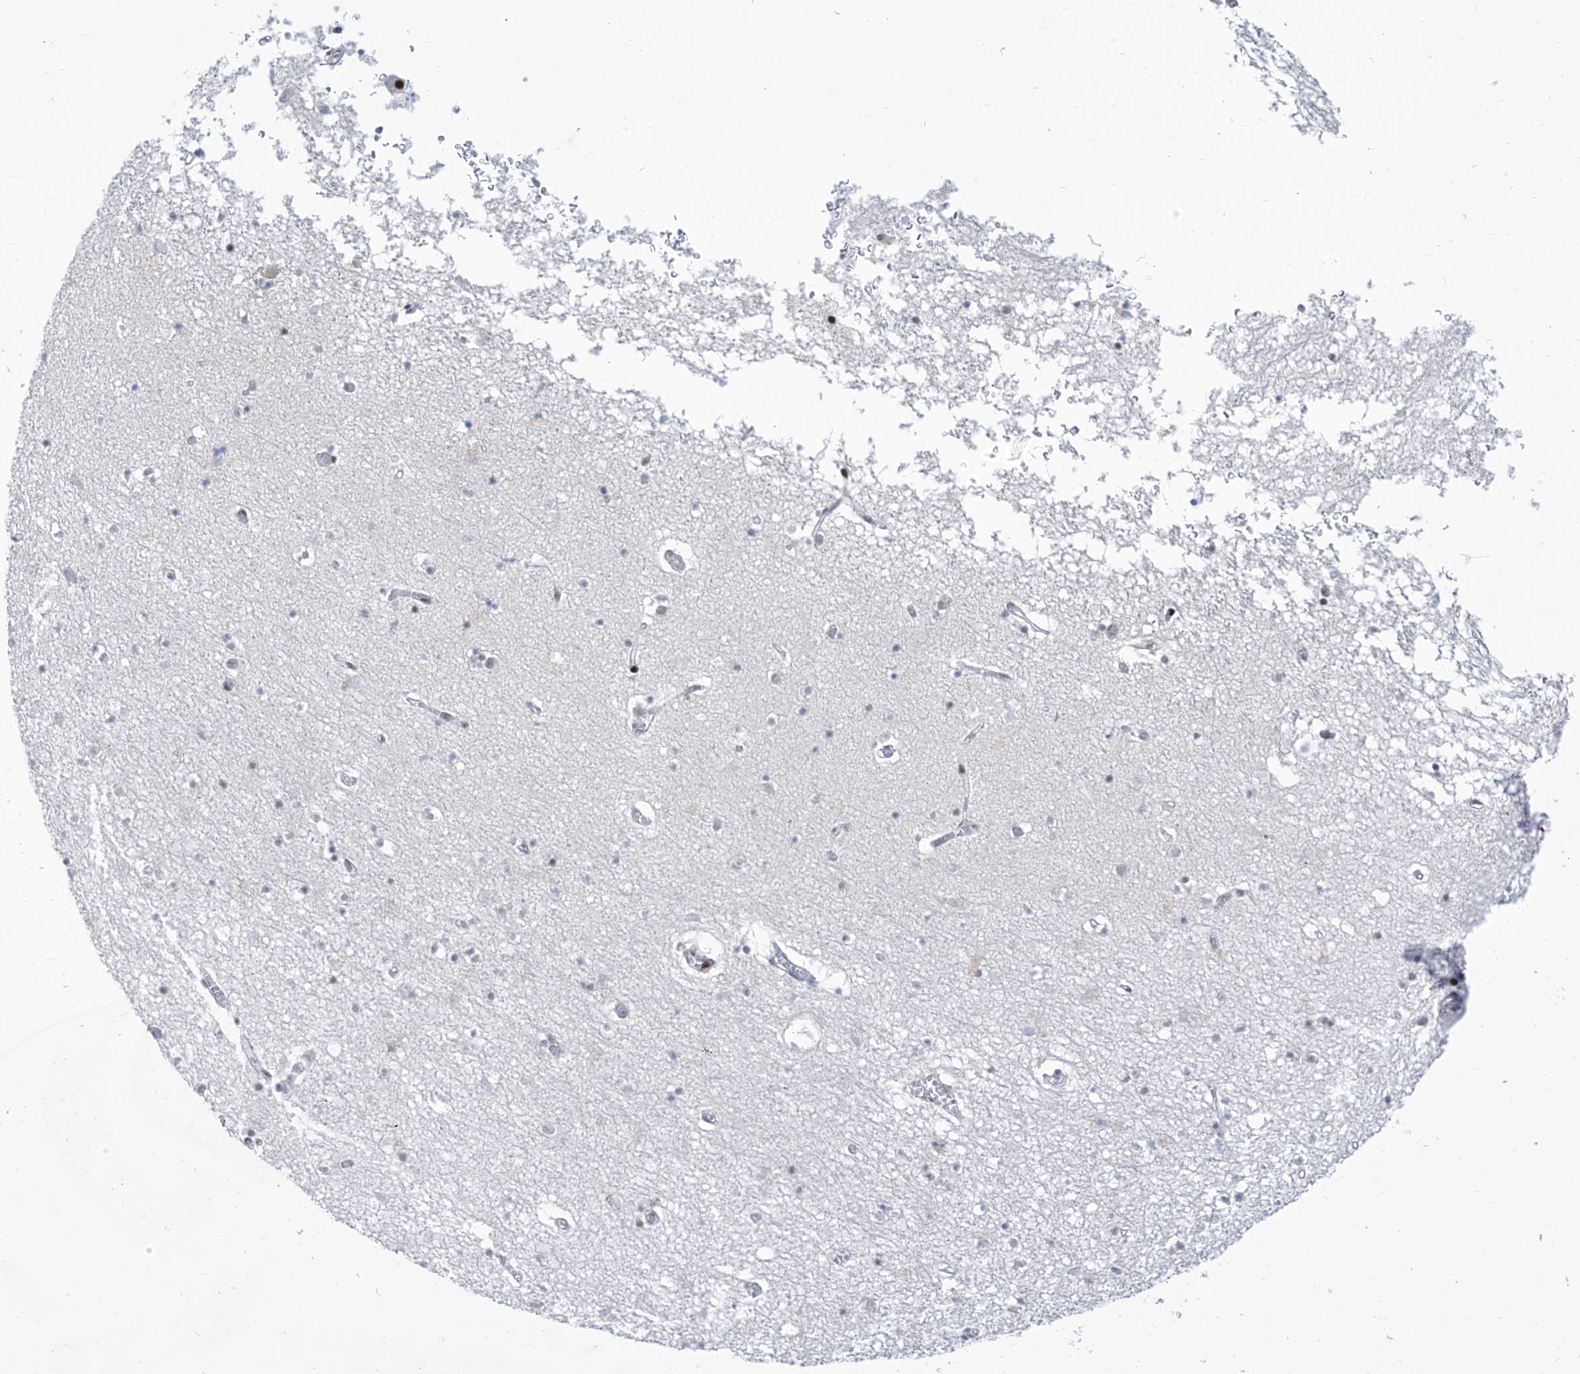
{"staining": {"intensity": "strong", "quantity": "<25%", "location": "nuclear"}, "tissue": "hippocampus", "cell_type": "Glial cells", "image_type": "normal", "snomed": [{"axis": "morphology", "description": "Normal tissue, NOS"}, {"axis": "topography", "description": "Hippocampus"}], "caption": "IHC staining of benign hippocampus, which demonstrates medium levels of strong nuclear positivity in approximately <25% of glial cells indicating strong nuclear protein positivity. The staining was performed using DAB (3,3'-diaminobenzidine) (brown) for protein detection and nuclei were counterstained in hematoxylin (blue).", "gene": "LIN9", "patient": {"sex": "male", "age": 70}}